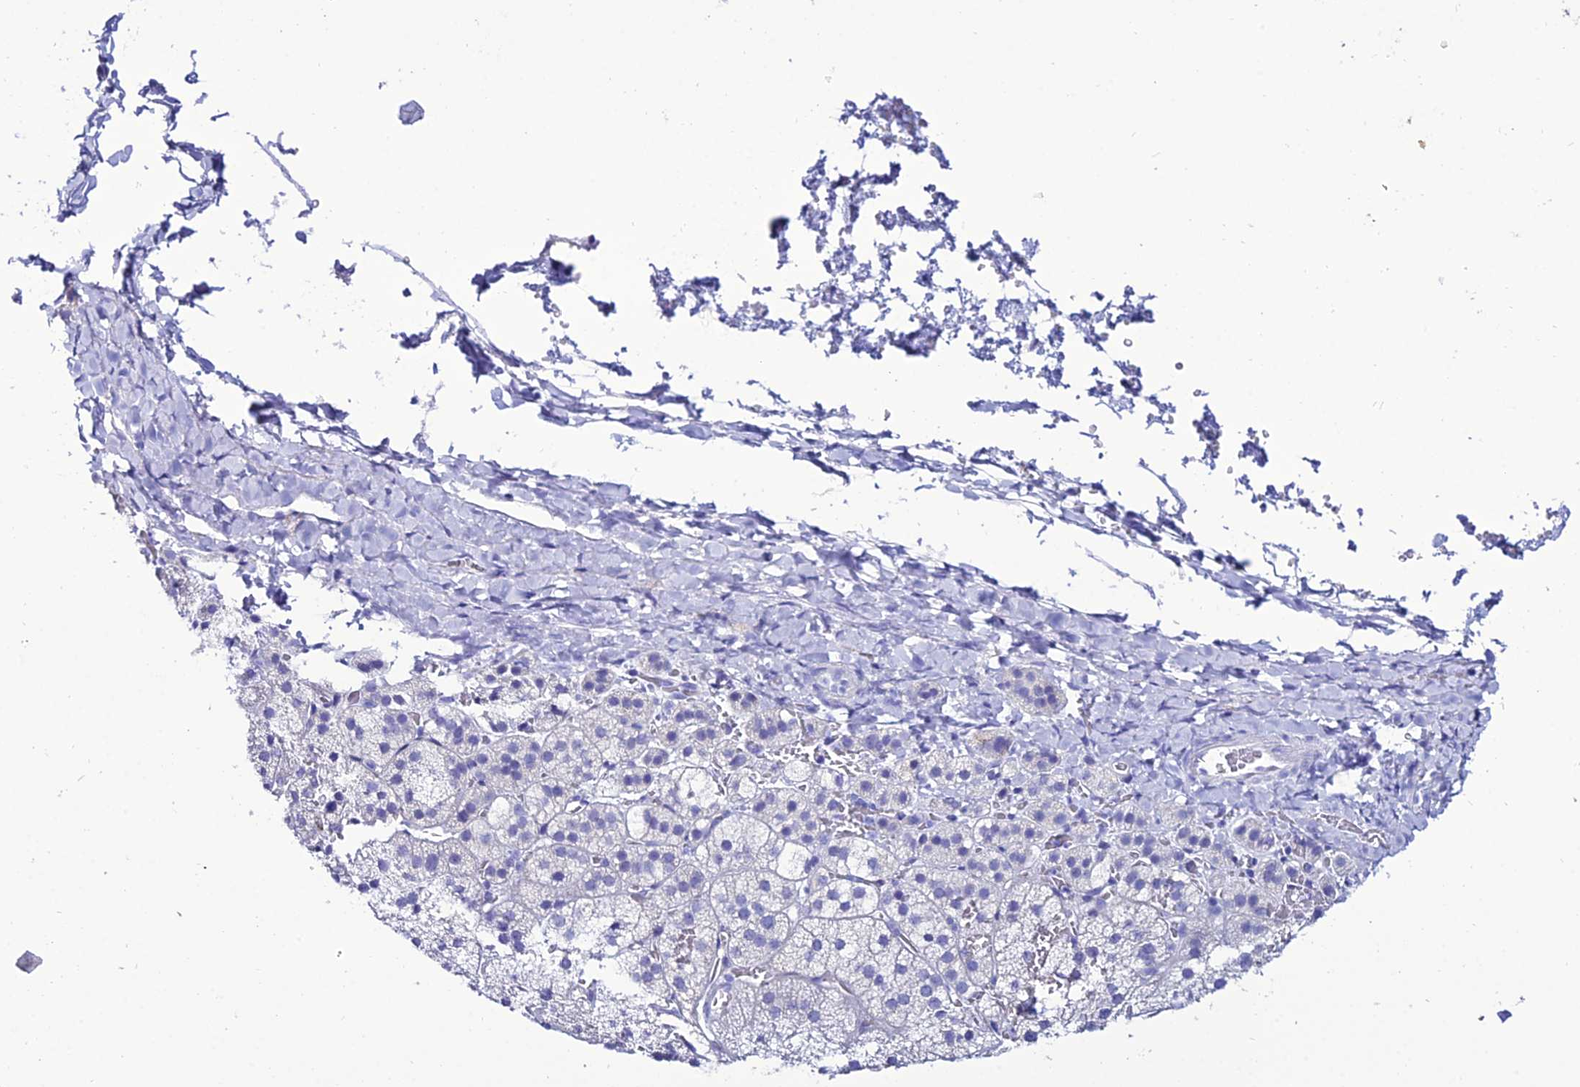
{"staining": {"intensity": "negative", "quantity": "none", "location": "none"}, "tissue": "adrenal gland", "cell_type": "Glandular cells", "image_type": "normal", "snomed": [{"axis": "morphology", "description": "Normal tissue, NOS"}, {"axis": "topography", "description": "Adrenal gland"}], "caption": "Glandular cells show no significant positivity in benign adrenal gland.", "gene": "OR4D5", "patient": {"sex": "female", "age": 44}}